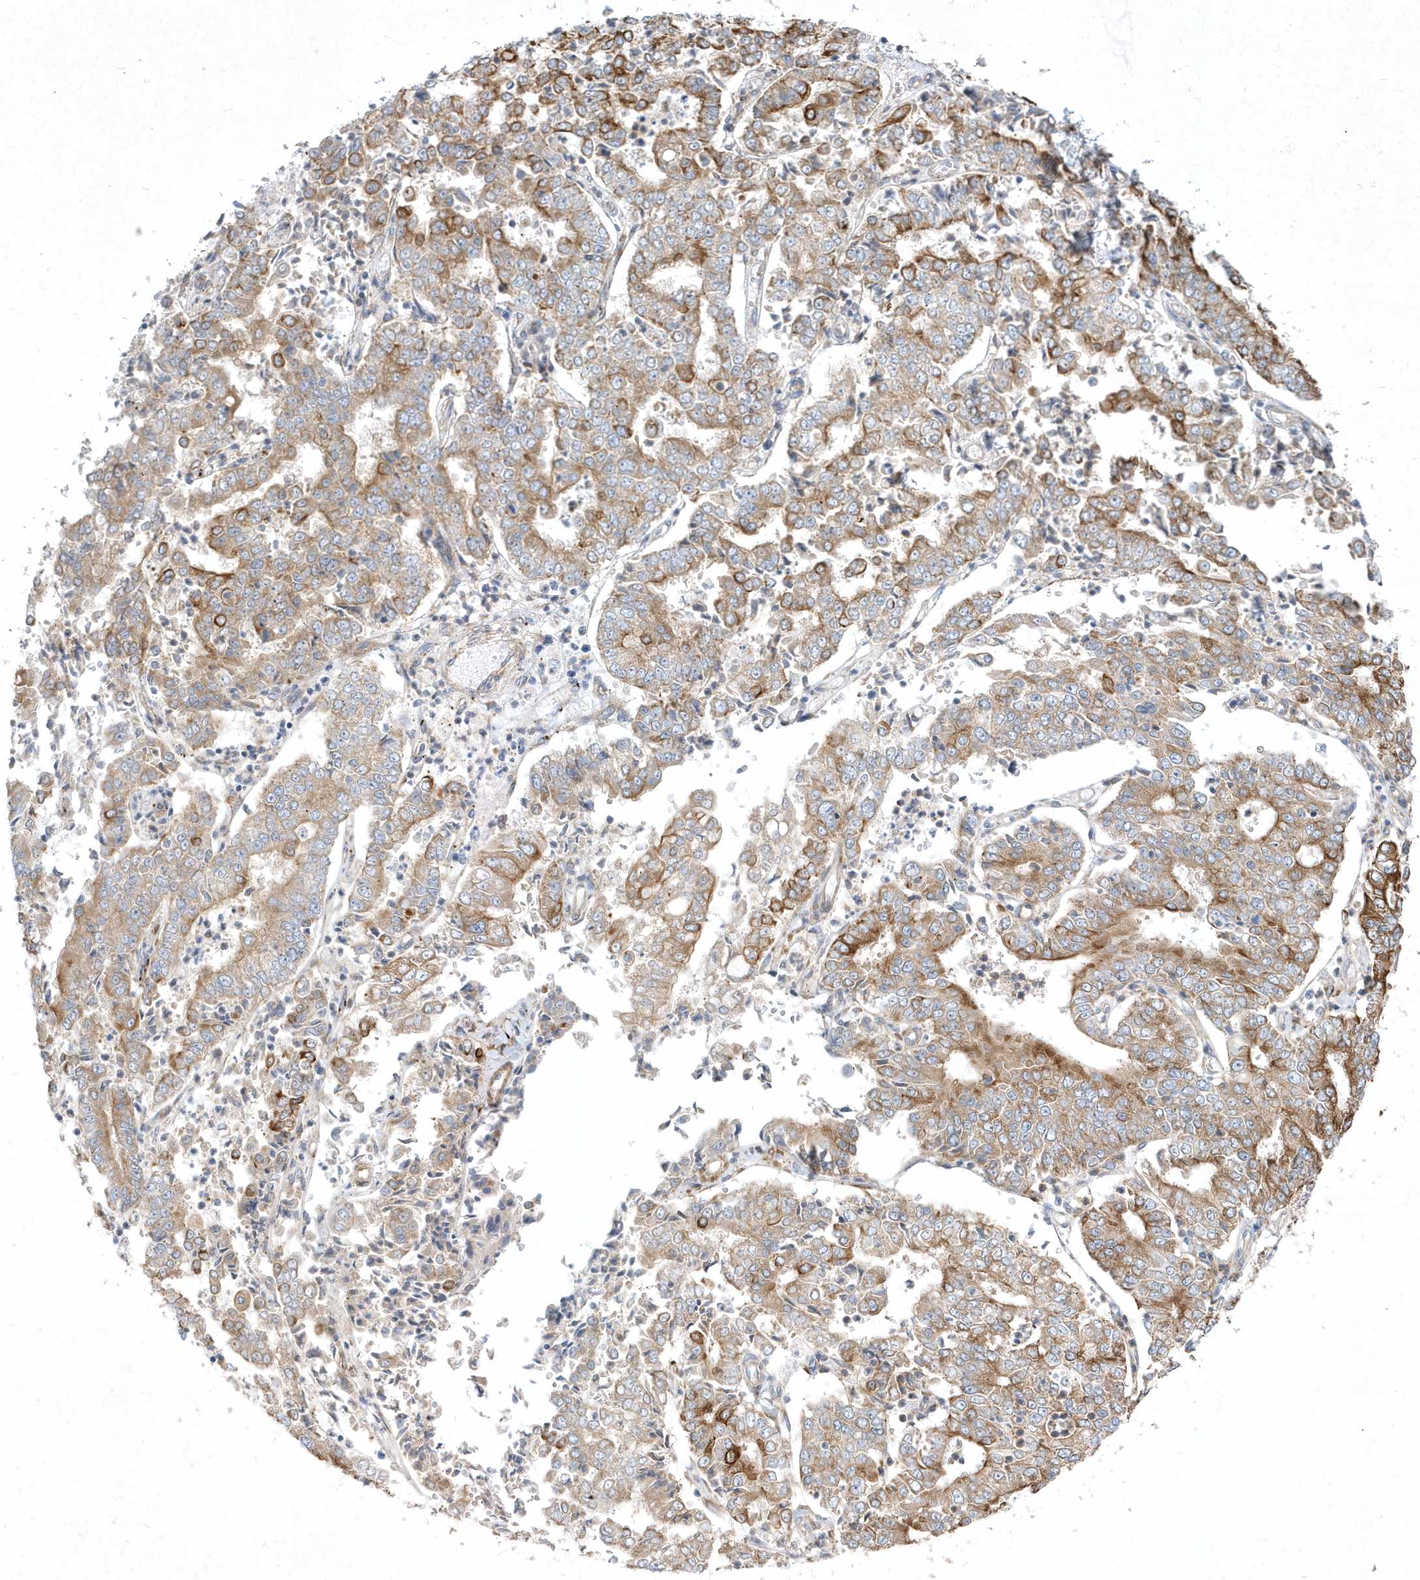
{"staining": {"intensity": "moderate", "quantity": ">75%", "location": "cytoplasmic/membranous"}, "tissue": "stomach cancer", "cell_type": "Tumor cells", "image_type": "cancer", "snomed": [{"axis": "morphology", "description": "Adenocarcinoma, NOS"}, {"axis": "topography", "description": "Stomach"}], "caption": "A medium amount of moderate cytoplasmic/membranous positivity is identified in approximately >75% of tumor cells in stomach cancer tissue.", "gene": "LARS1", "patient": {"sex": "male", "age": 76}}